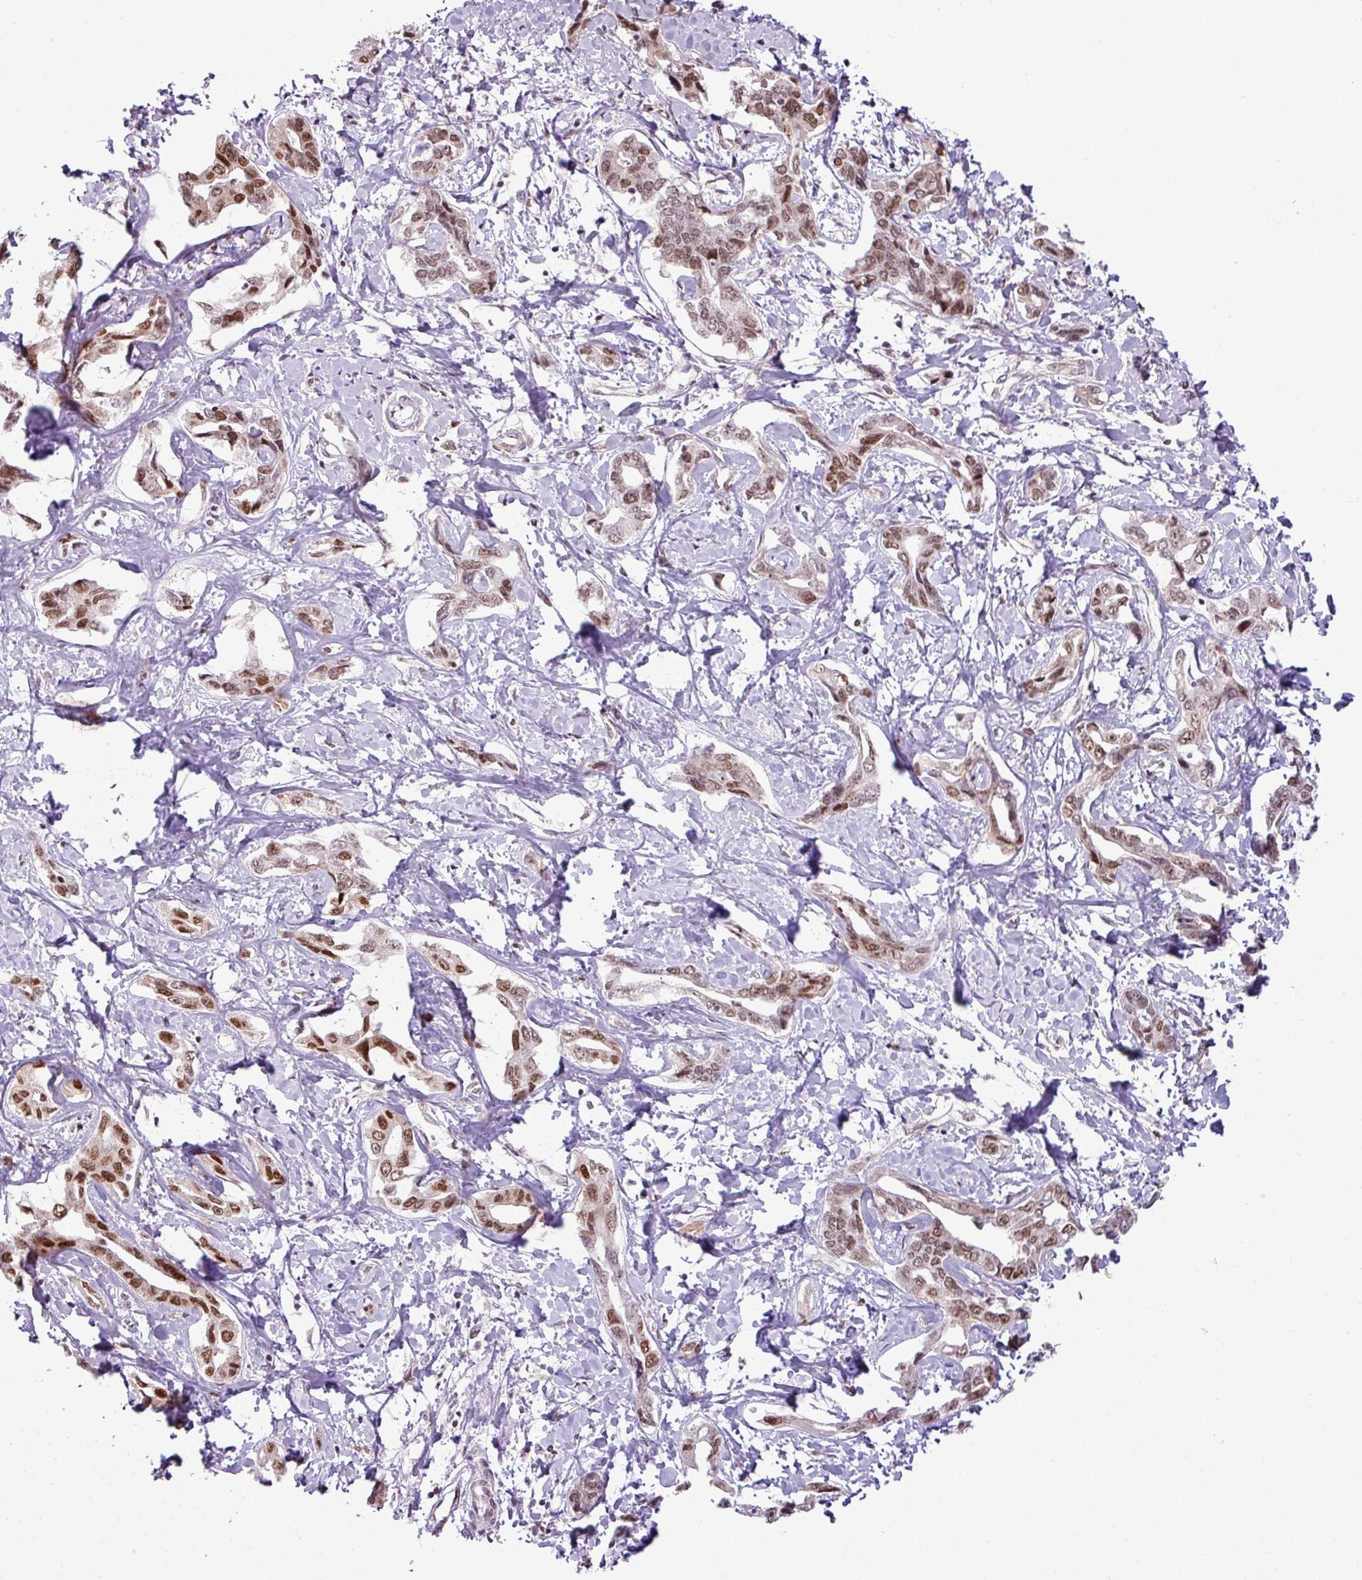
{"staining": {"intensity": "moderate", "quantity": ">75%", "location": "nuclear"}, "tissue": "liver cancer", "cell_type": "Tumor cells", "image_type": "cancer", "snomed": [{"axis": "morphology", "description": "Cholangiocarcinoma"}, {"axis": "topography", "description": "Liver"}], "caption": "Immunohistochemical staining of human cholangiocarcinoma (liver) reveals medium levels of moderate nuclear protein positivity in about >75% of tumor cells.", "gene": "ARL6IP4", "patient": {"sex": "male", "age": 59}}